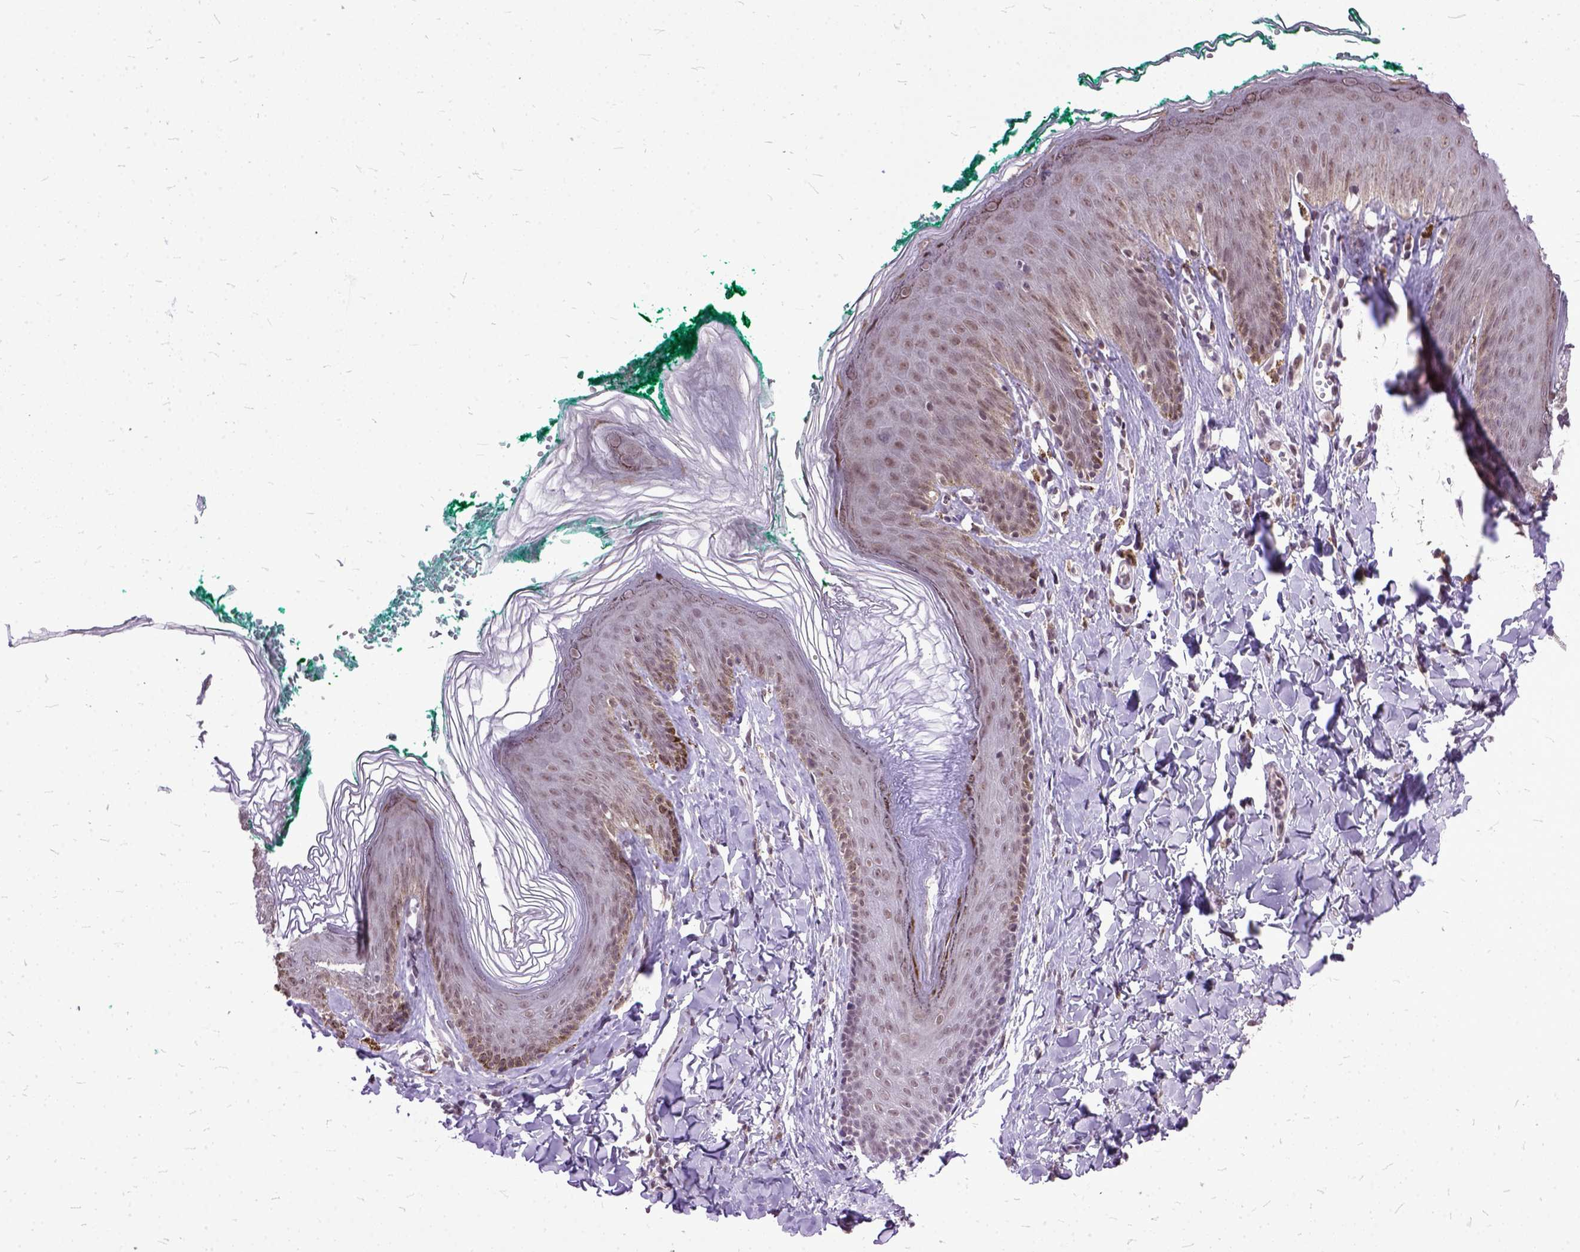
{"staining": {"intensity": "moderate", "quantity": ">75%", "location": "nuclear"}, "tissue": "skin", "cell_type": "Epidermal cells", "image_type": "normal", "snomed": [{"axis": "morphology", "description": "Normal tissue, NOS"}, {"axis": "topography", "description": "Vulva"}, {"axis": "topography", "description": "Peripheral nerve tissue"}], "caption": "Immunohistochemistry (IHC) histopathology image of unremarkable skin stained for a protein (brown), which exhibits medium levels of moderate nuclear expression in about >75% of epidermal cells.", "gene": "ORC5", "patient": {"sex": "female", "age": 66}}